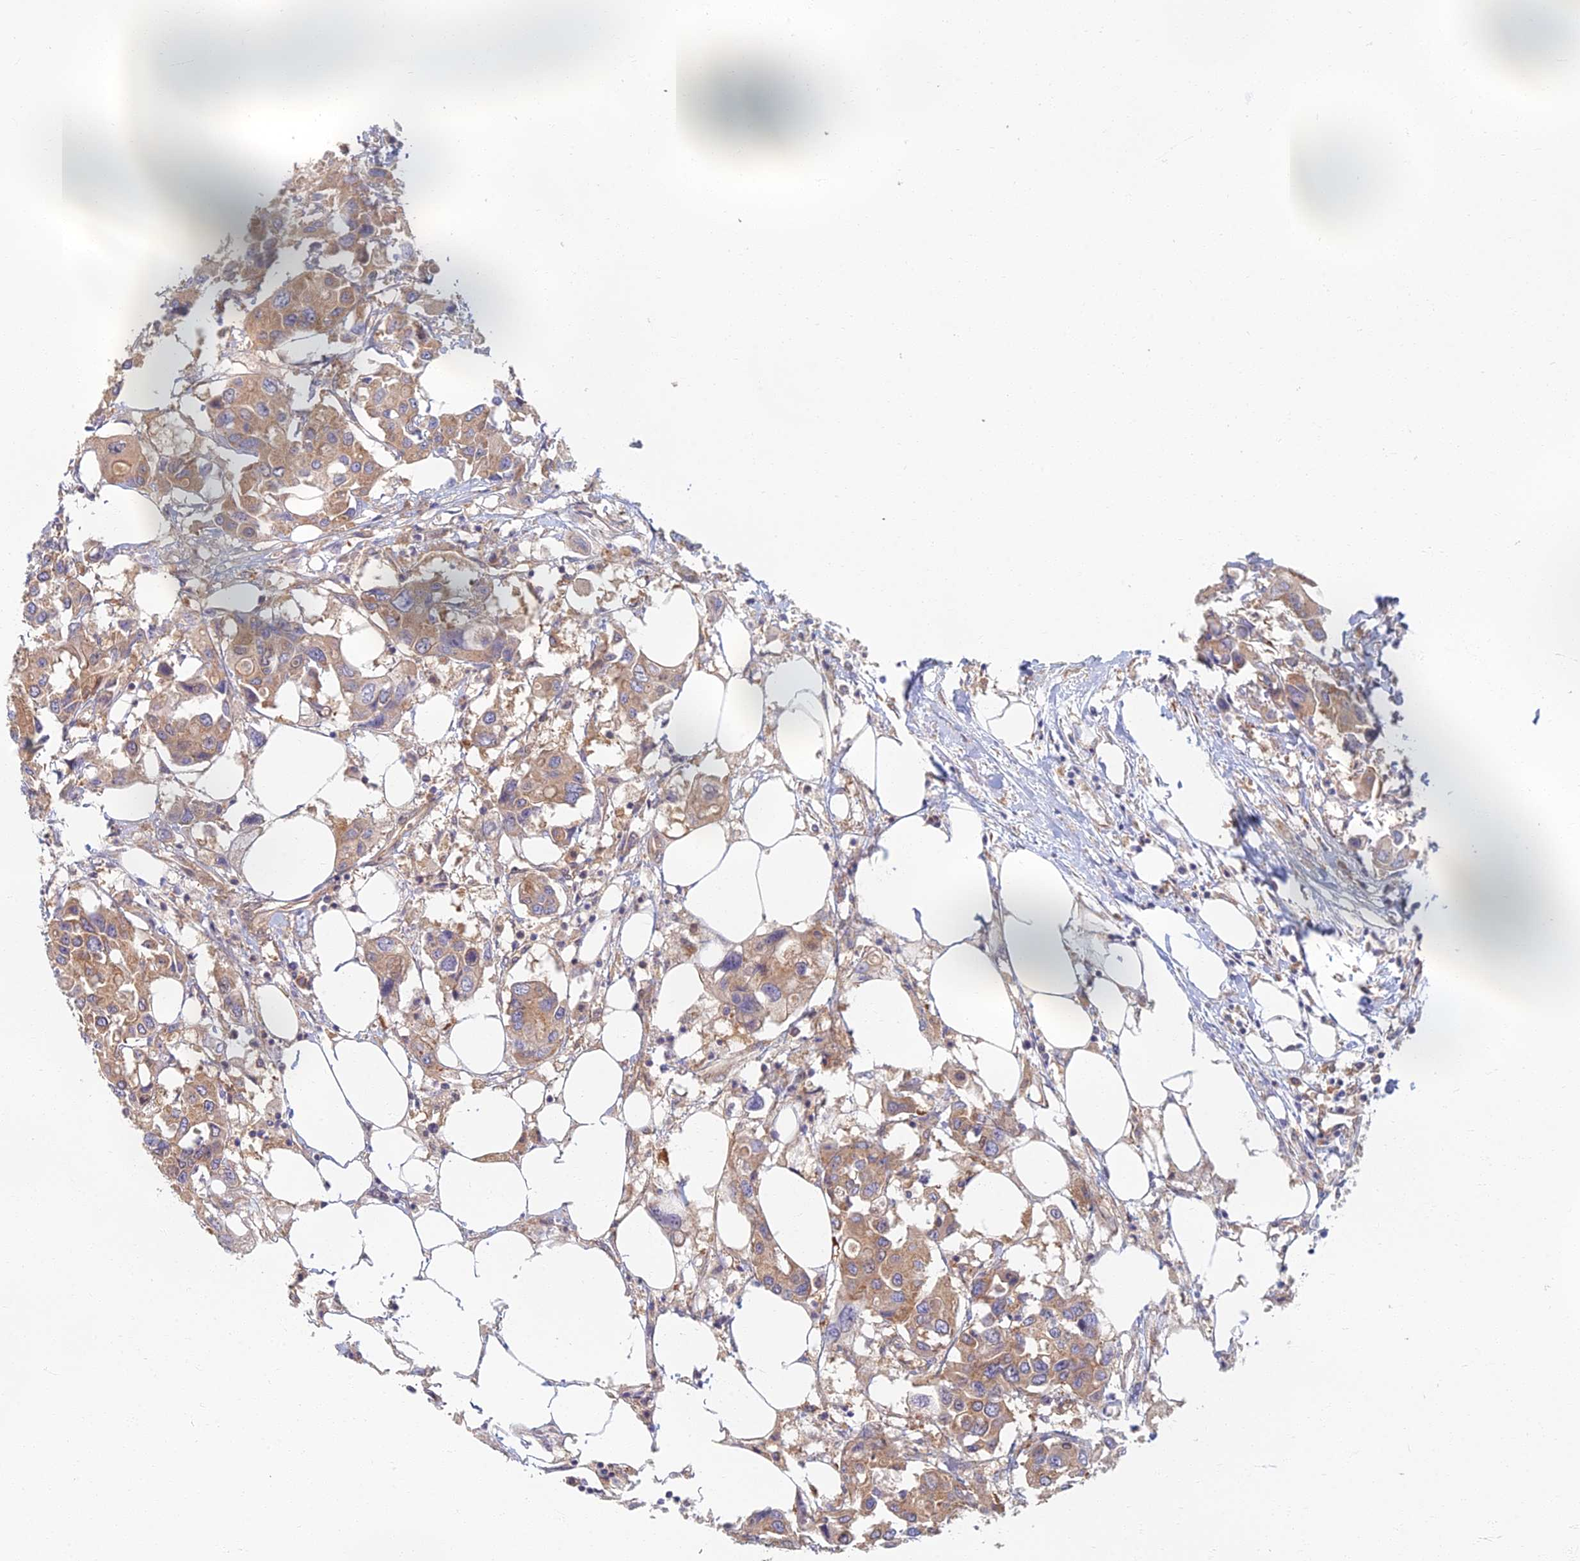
{"staining": {"intensity": "moderate", "quantity": ">75%", "location": "cytoplasmic/membranous"}, "tissue": "colorectal cancer", "cell_type": "Tumor cells", "image_type": "cancer", "snomed": [{"axis": "morphology", "description": "Adenocarcinoma, NOS"}, {"axis": "topography", "description": "Colon"}], "caption": "Immunohistochemistry (IHC) of colorectal adenocarcinoma displays medium levels of moderate cytoplasmic/membranous expression in about >75% of tumor cells.", "gene": "RBSN", "patient": {"sex": "male", "age": 77}}